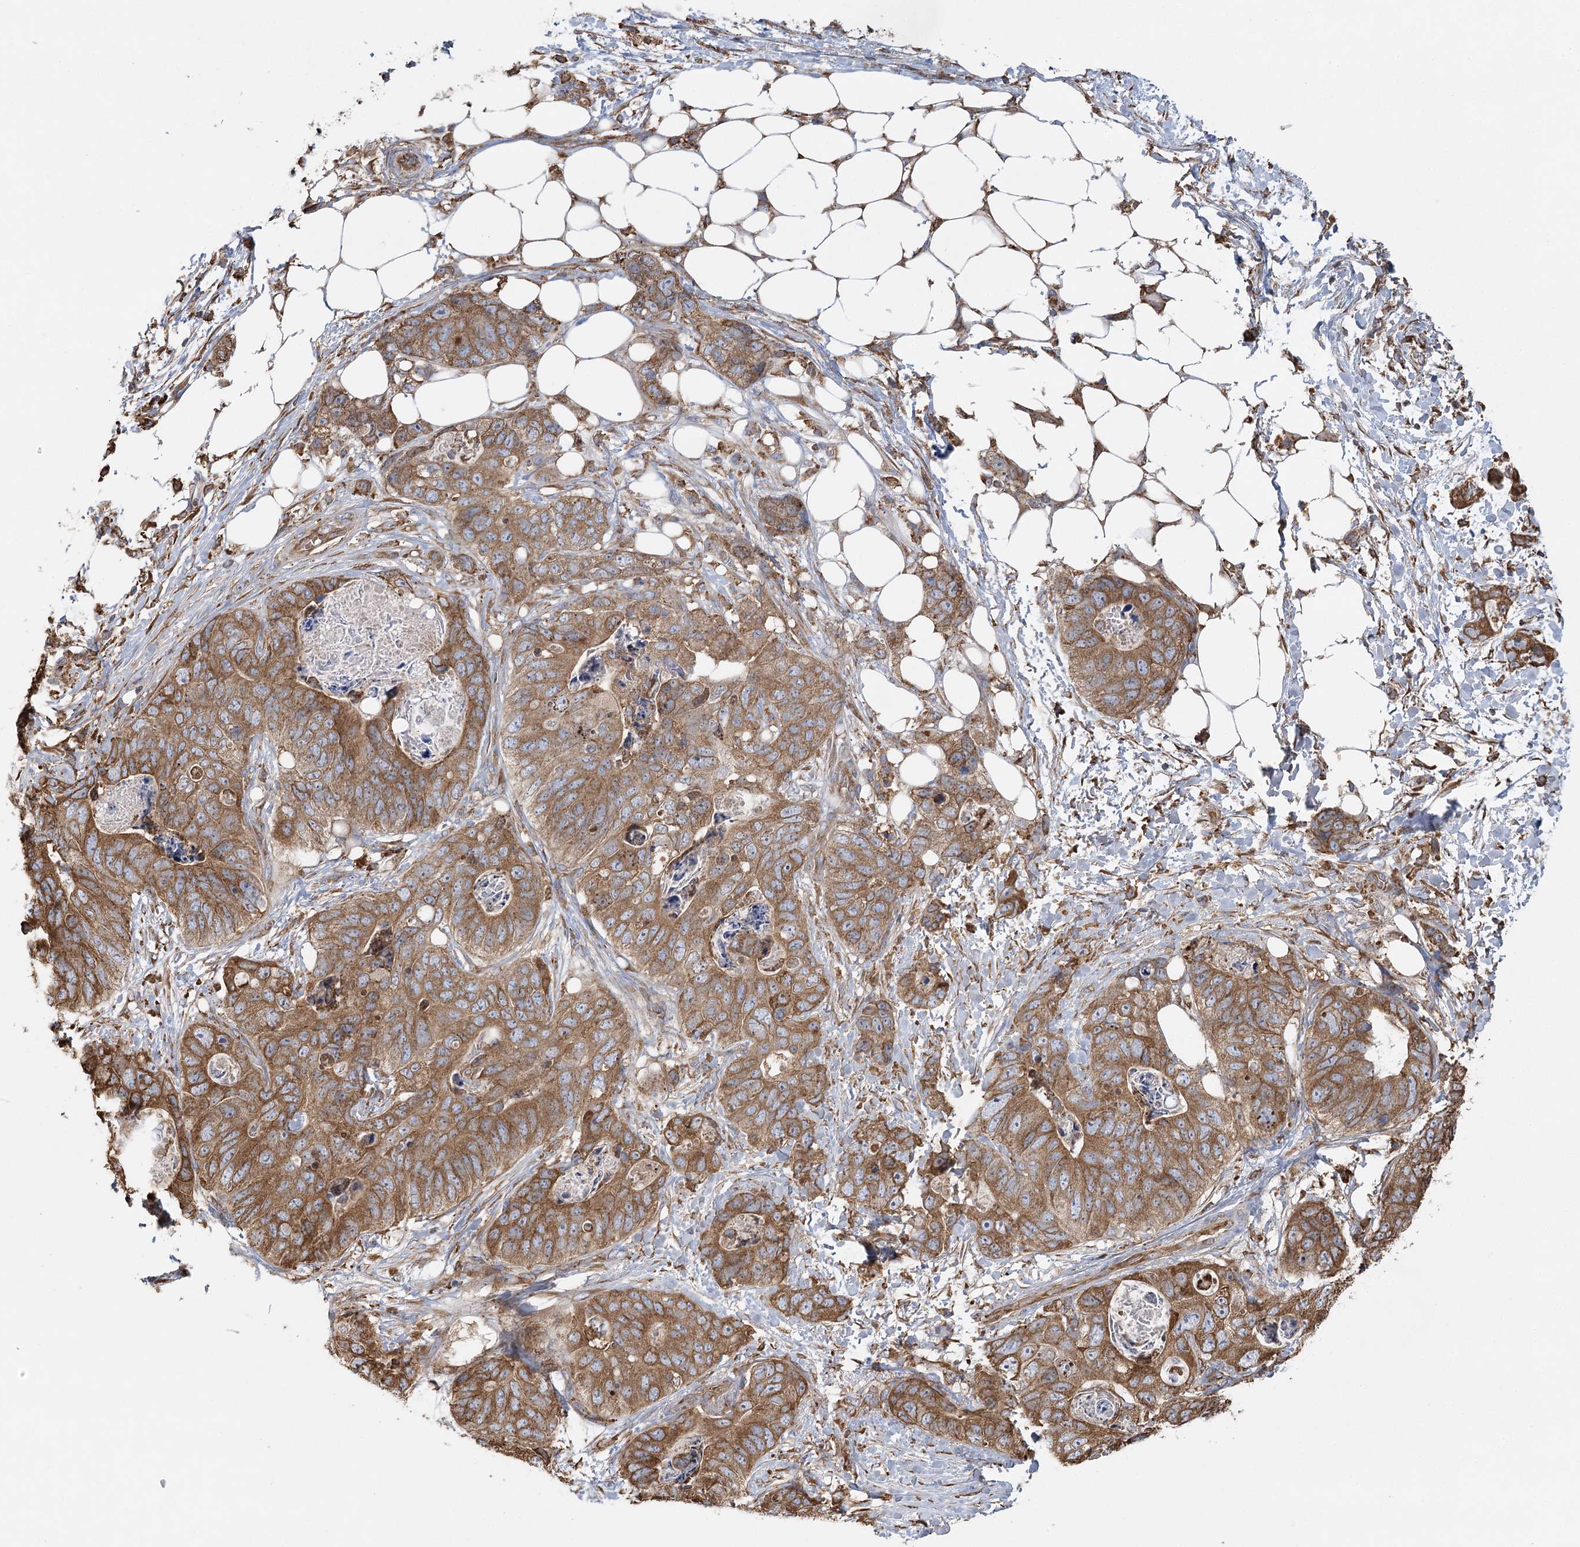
{"staining": {"intensity": "moderate", "quantity": ">75%", "location": "cytoplasmic/membranous"}, "tissue": "stomach cancer", "cell_type": "Tumor cells", "image_type": "cancer", "snomed": [{"axis": "morphology", "description": "Adenocarcinoma, NOS"}, {"axis": "topography", "description": "Stomach"}], "caption": "IHC of stomach cancer (adenocarcinoma) shows medium levels of moderate cytoplasmic/membranous staining in about >75% of tumor cells.", "gene": "ACAP2", "patient": {"sex": "female", "age": 89}}